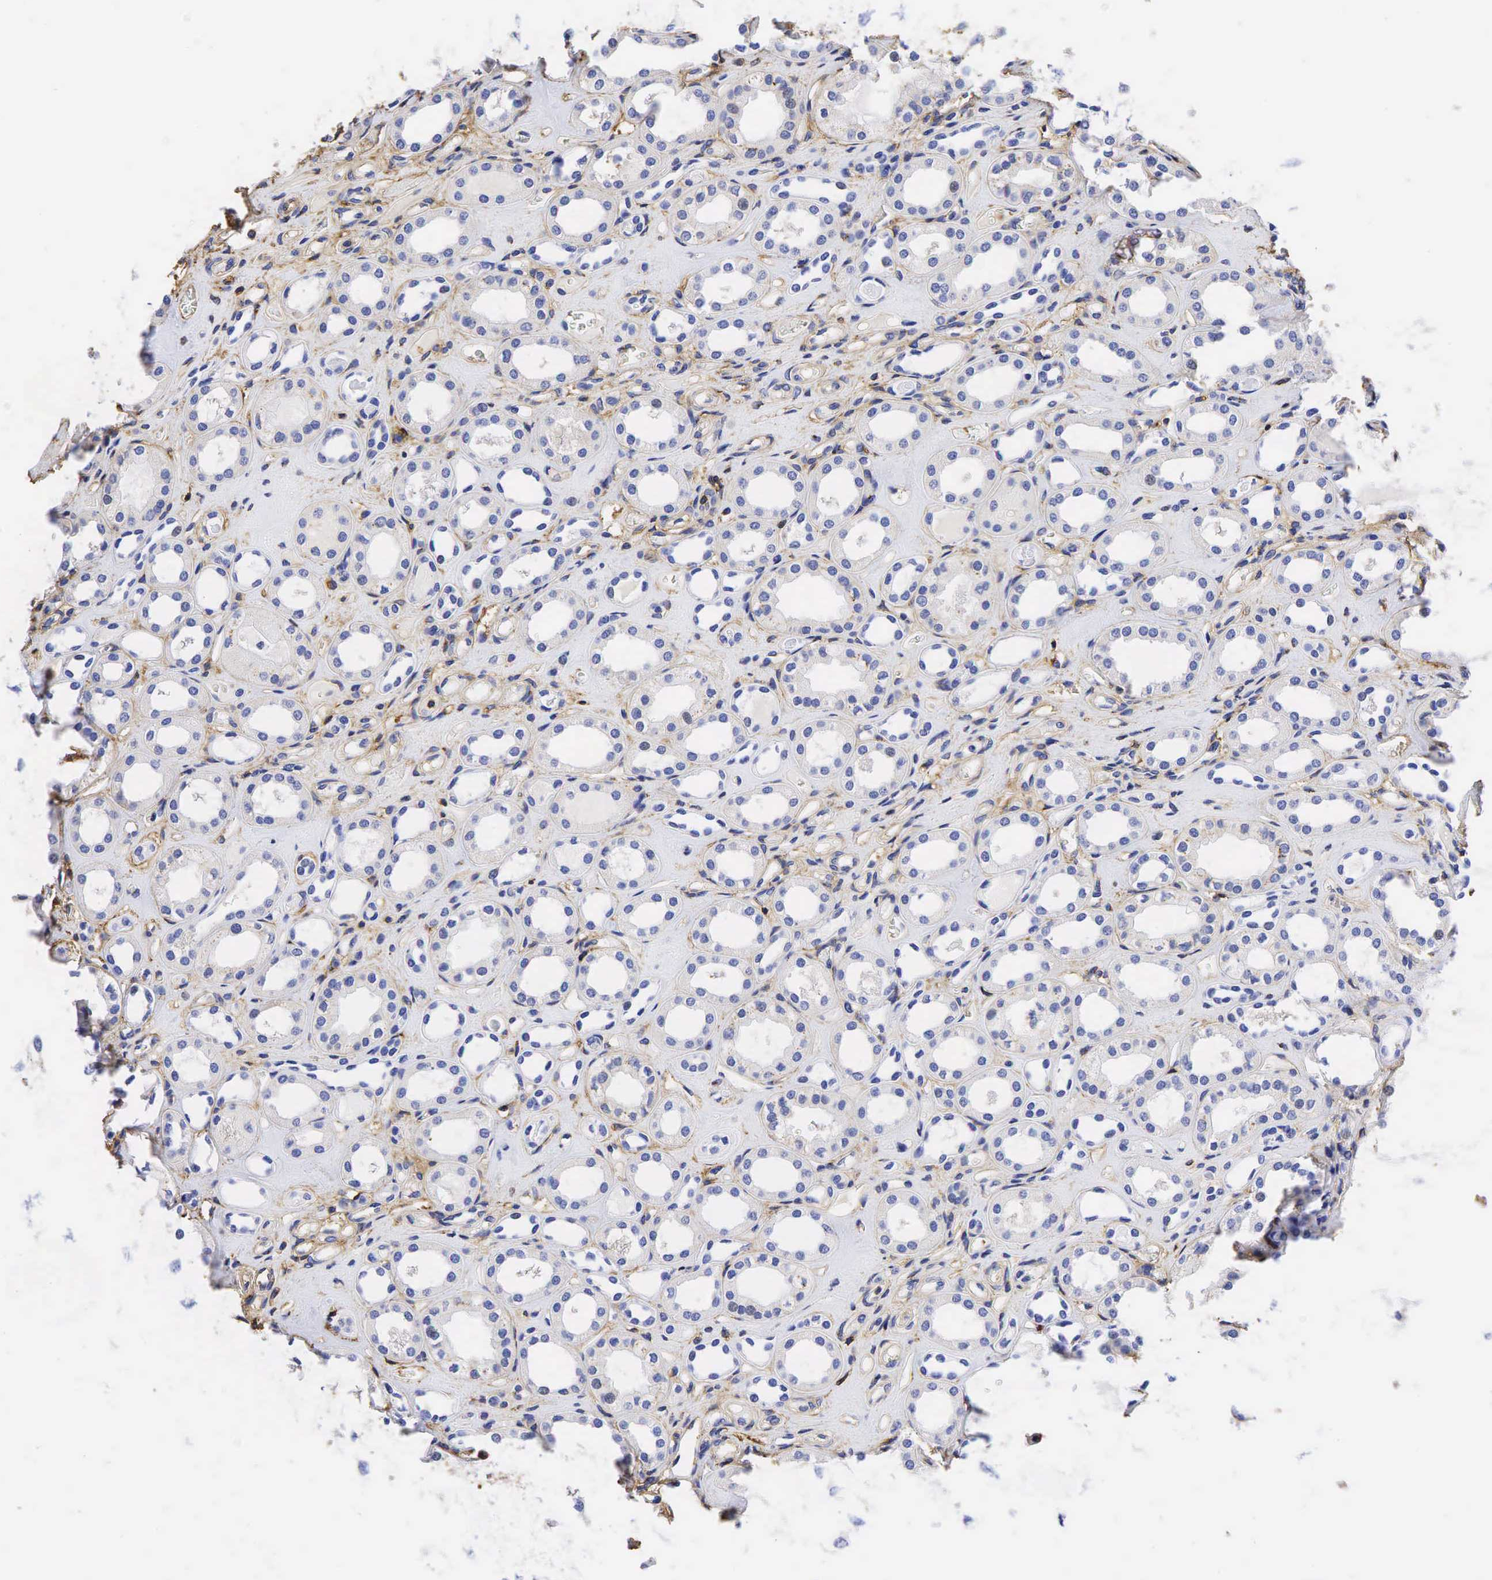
{"staining": {"intensity": "moderate", "quantity": "25%-75%", "location": "cytoplasmic/membranous"}, "tissue": "kidney", "cell_type": "Cells in glomeruli", "image_type": "normal", "snomed": [{"axis": "morphology", "description": "Normal tissue, NOS"}, {"axis": "topography", "description": "Kidney"}], "caption": "Immunohistochemistry of unremarkable human kidney displays medium levels of moderate cytoplasmic/membranous staining in about 25%-75% of cells in glomeruli. (IHC, brightfield microscopy, high magnification).", "gene": "CD99", "patient": {"sex": "male", "age": 61}}